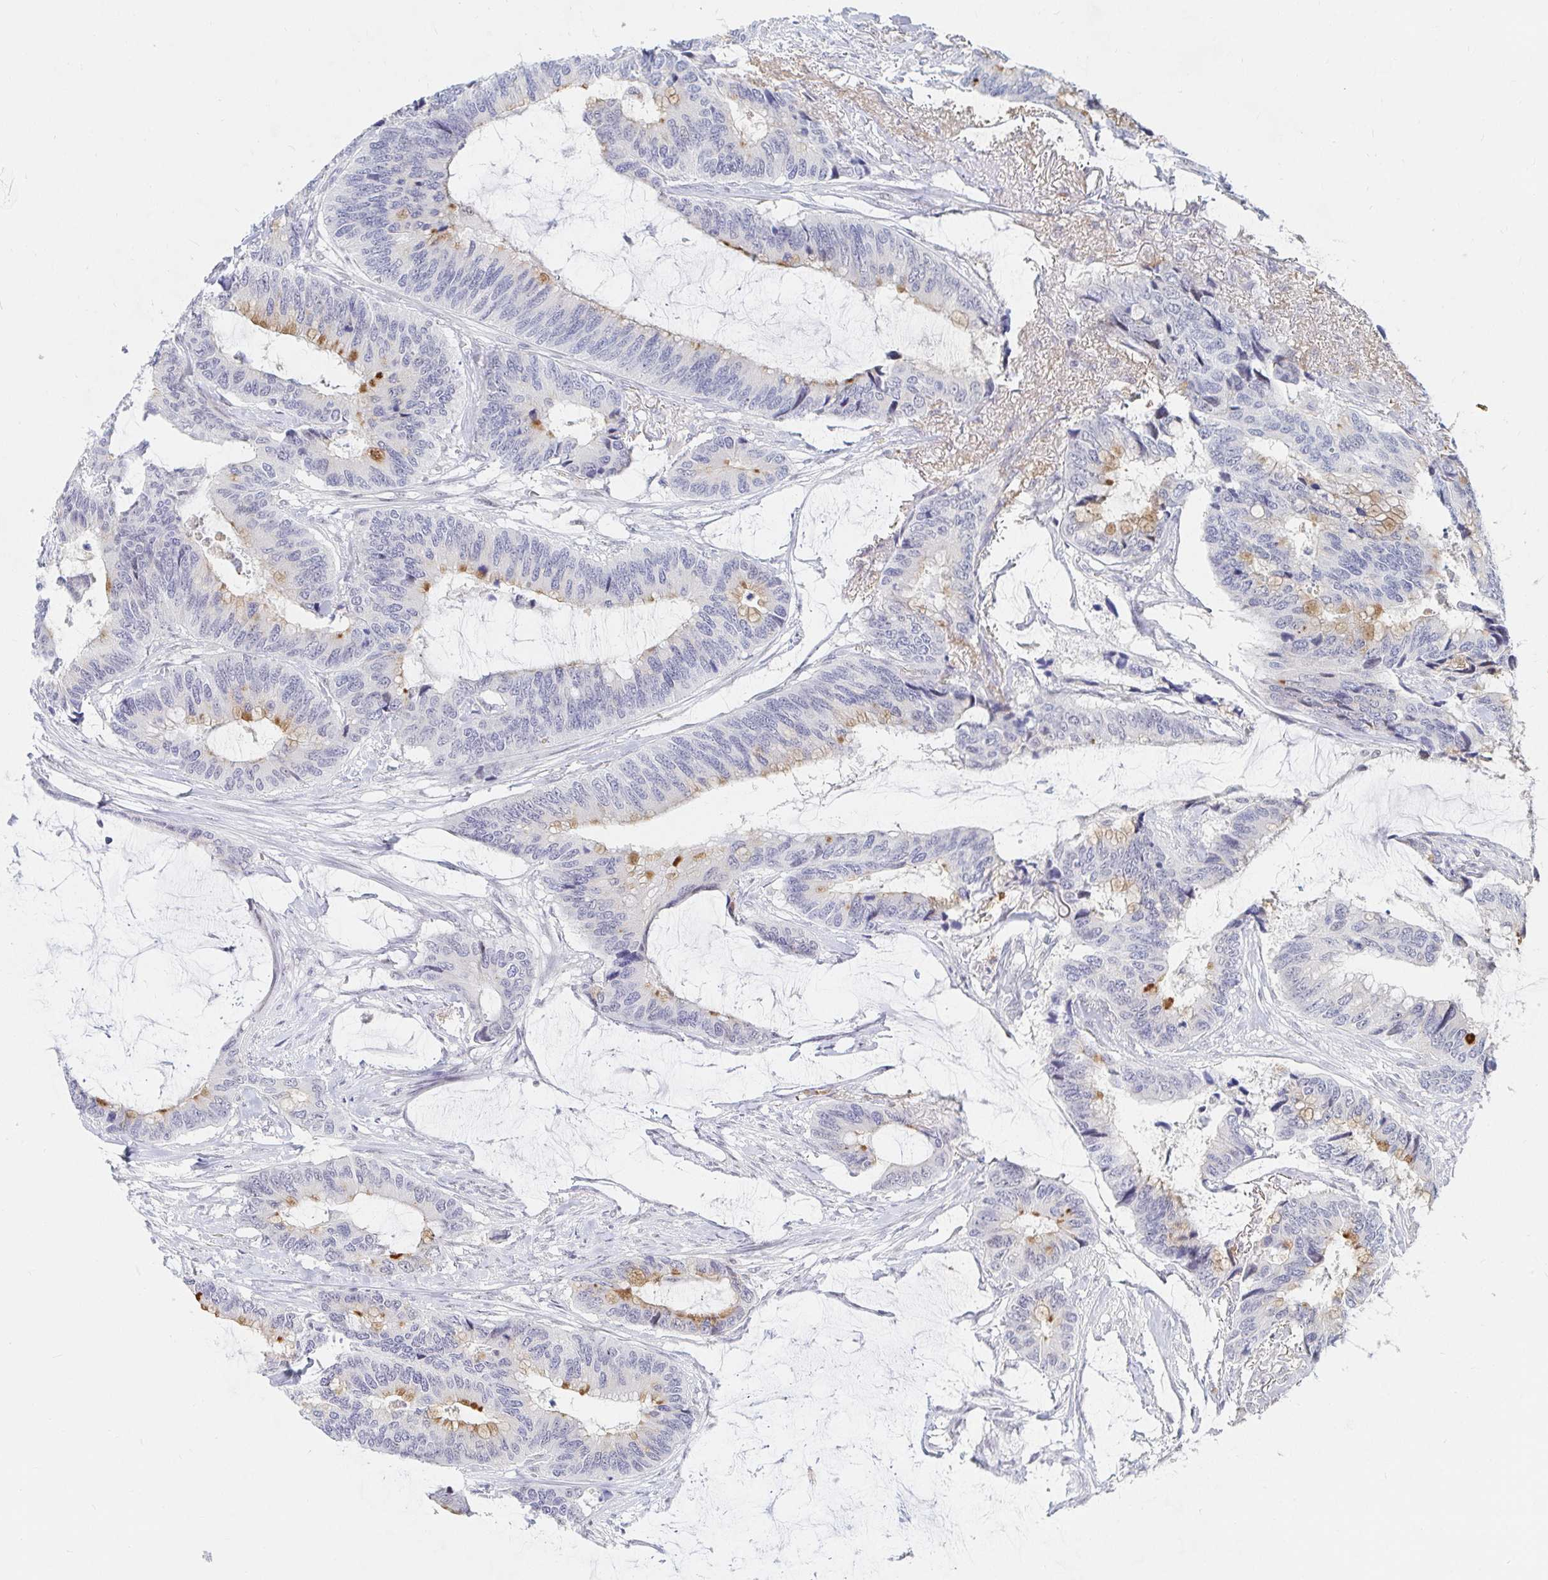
{"staining": {"intensity": "moderate", "quantity": "<25%", "location": "cytoplasmic/membranous"}, "tissue": "colorectal cancer", "cell_type": "Tumor cells", "image_type": "cancer", "snomed": [{"axis": "morphology", "description": "Adenocarcinoma, NOS"}, {"axis": "topography", "description": "Rectum"}], "caption": "IHC image of neoplastic tissue: human colorectal adenocarcinoma stained using immunohistochemistry demonstrates low levels of moderate protein expression localized specifically in the cytoplasmic/membranous of tumor cells, appearing as a cytoplasmic/membranous brown color.", "gene": "COL28A1", "patient": {"sex": "female", "age": 59}}